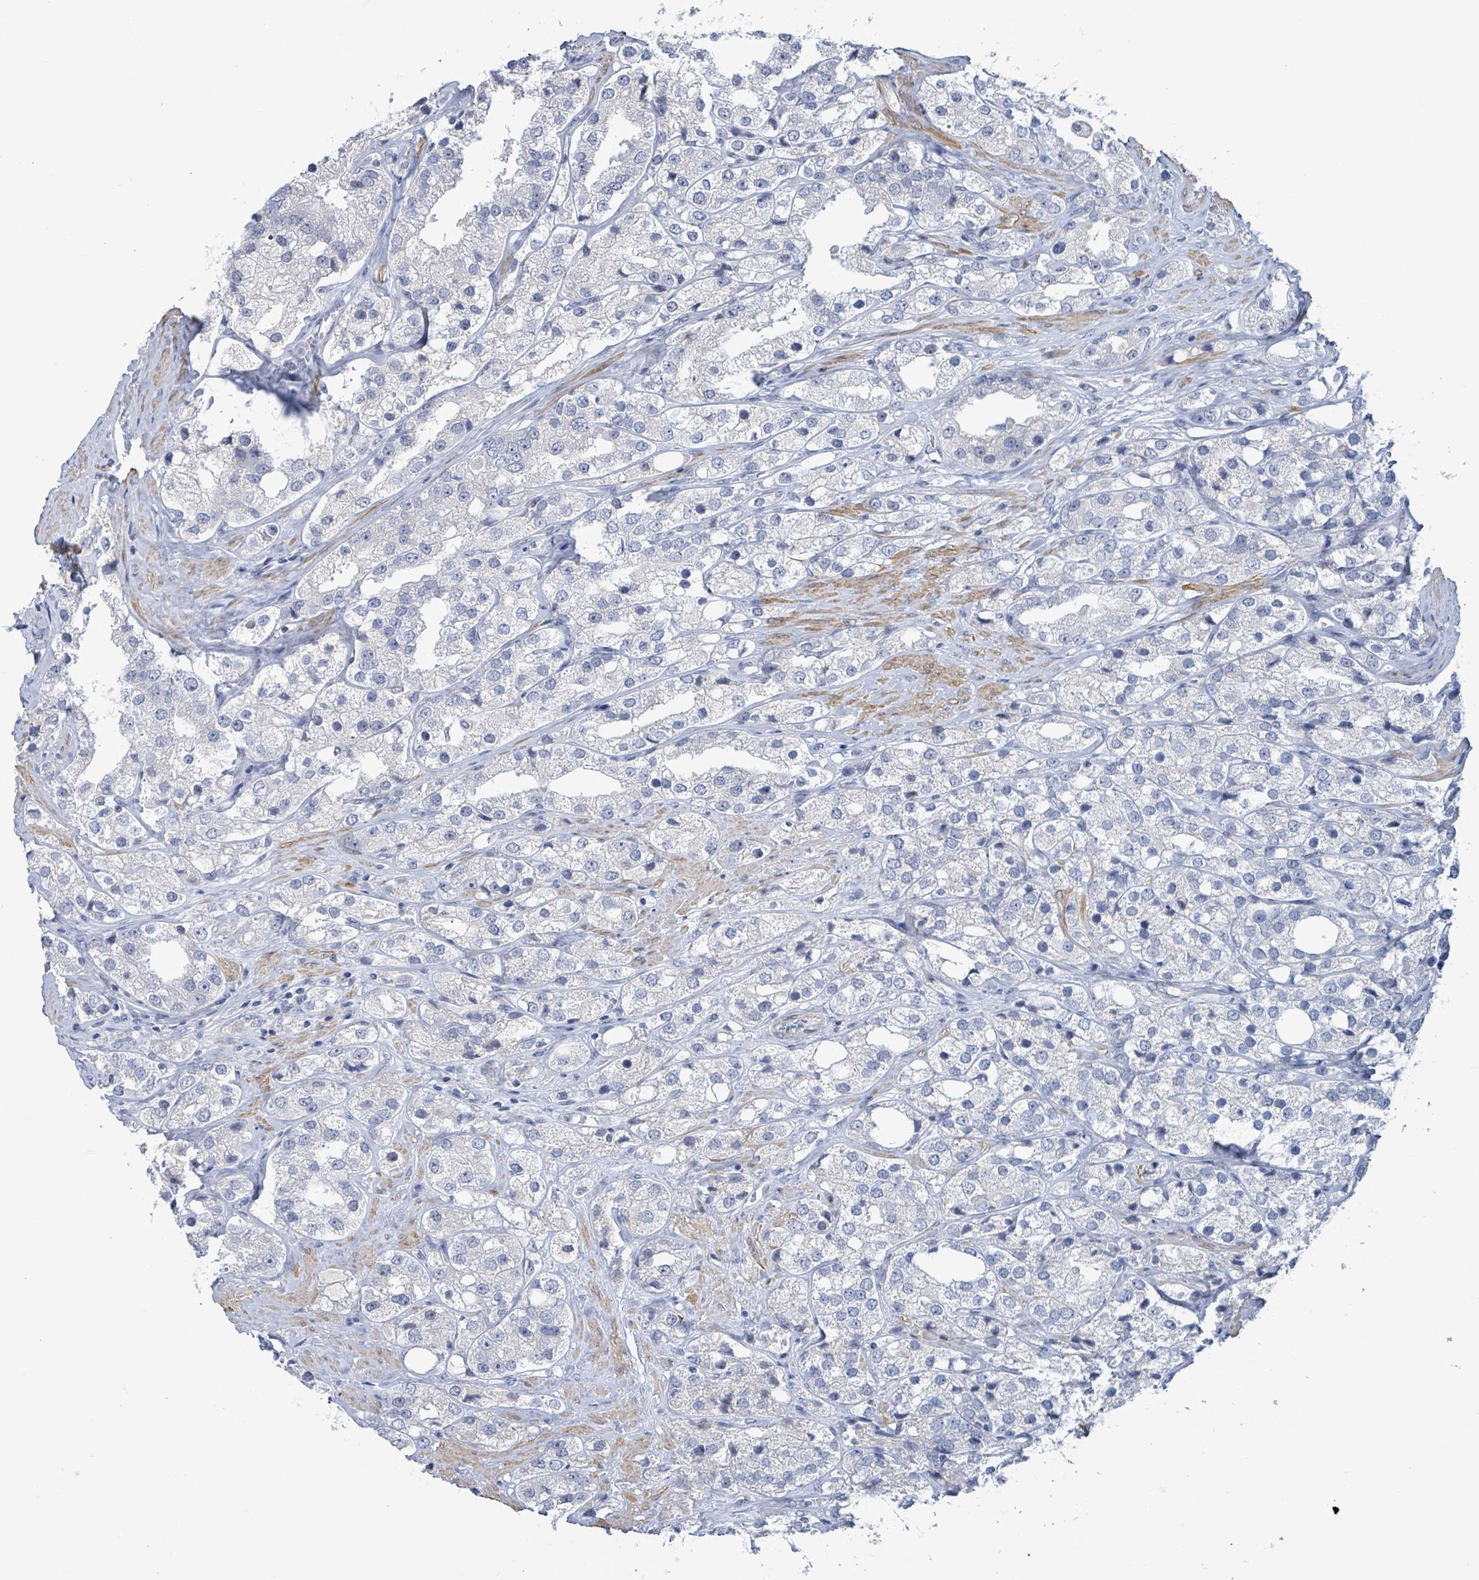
{"staining": {"intensity": "negative", "quantity": "none", "location": "none"}, "tissue": "prostate cancer", "cell_type": "Tumor cells", "image_type": "cancer", "snomed": [{"axis": "morphology", "description": "Adenocarcinoma, NOS"}, {"axis": "topography", "description": "Prostate"}], "caption": "Immunohistochemical staining of prostate adenocarcinoma reveals no significant staining in tumor cells. Brightfield microscopy of immunohistochemistry stained with DAB (3,3'-diaminobenzidine) (brown) and hematoxylin (blue), captured at high magnification.", "gene": "NTN3", "patient": {"sex": "male", "age": 79}}